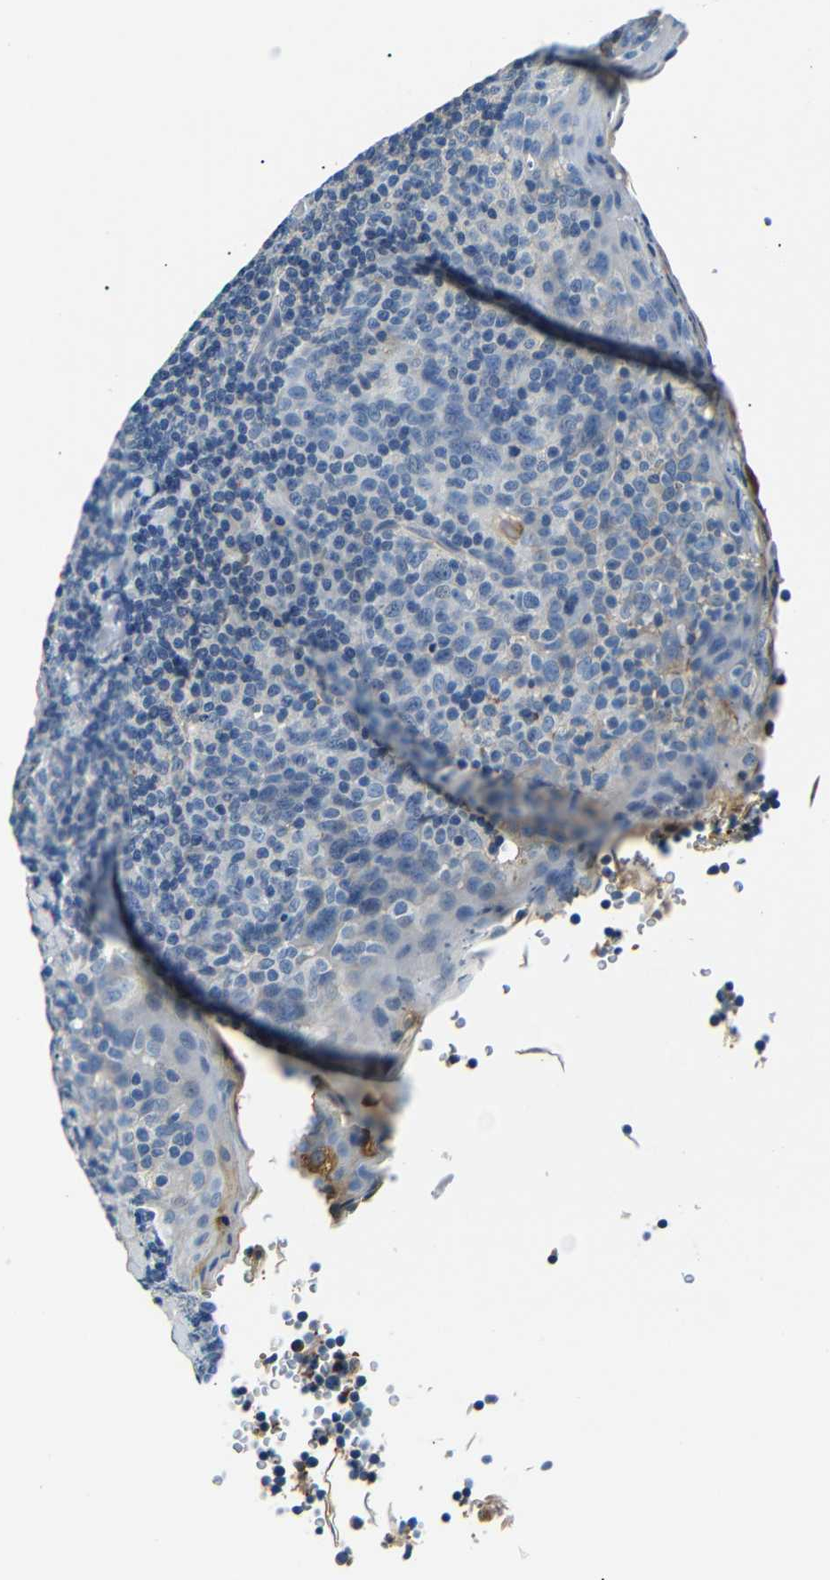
{"staining": {"intensity": "weak", "quantity": "<25%", "location": "cytoplasmic/membranous"}, "tissue": "tonsil", "cell_type": "Germinal center cells", "image_type": "normal", "snomed": [{"axis": "morphology", "description": "Normal tissue, NOS"}, {"axis": "topography", "description": "Tonsil"}], "caption": "The photomicrograph displays no staining of germinal center cells in normal tonsil. (DAB (3,3'-diaminobenzidine) IHC, high magnification).", "gene": "LHCGR", "patient": {"sex": "male", "age": 17}}